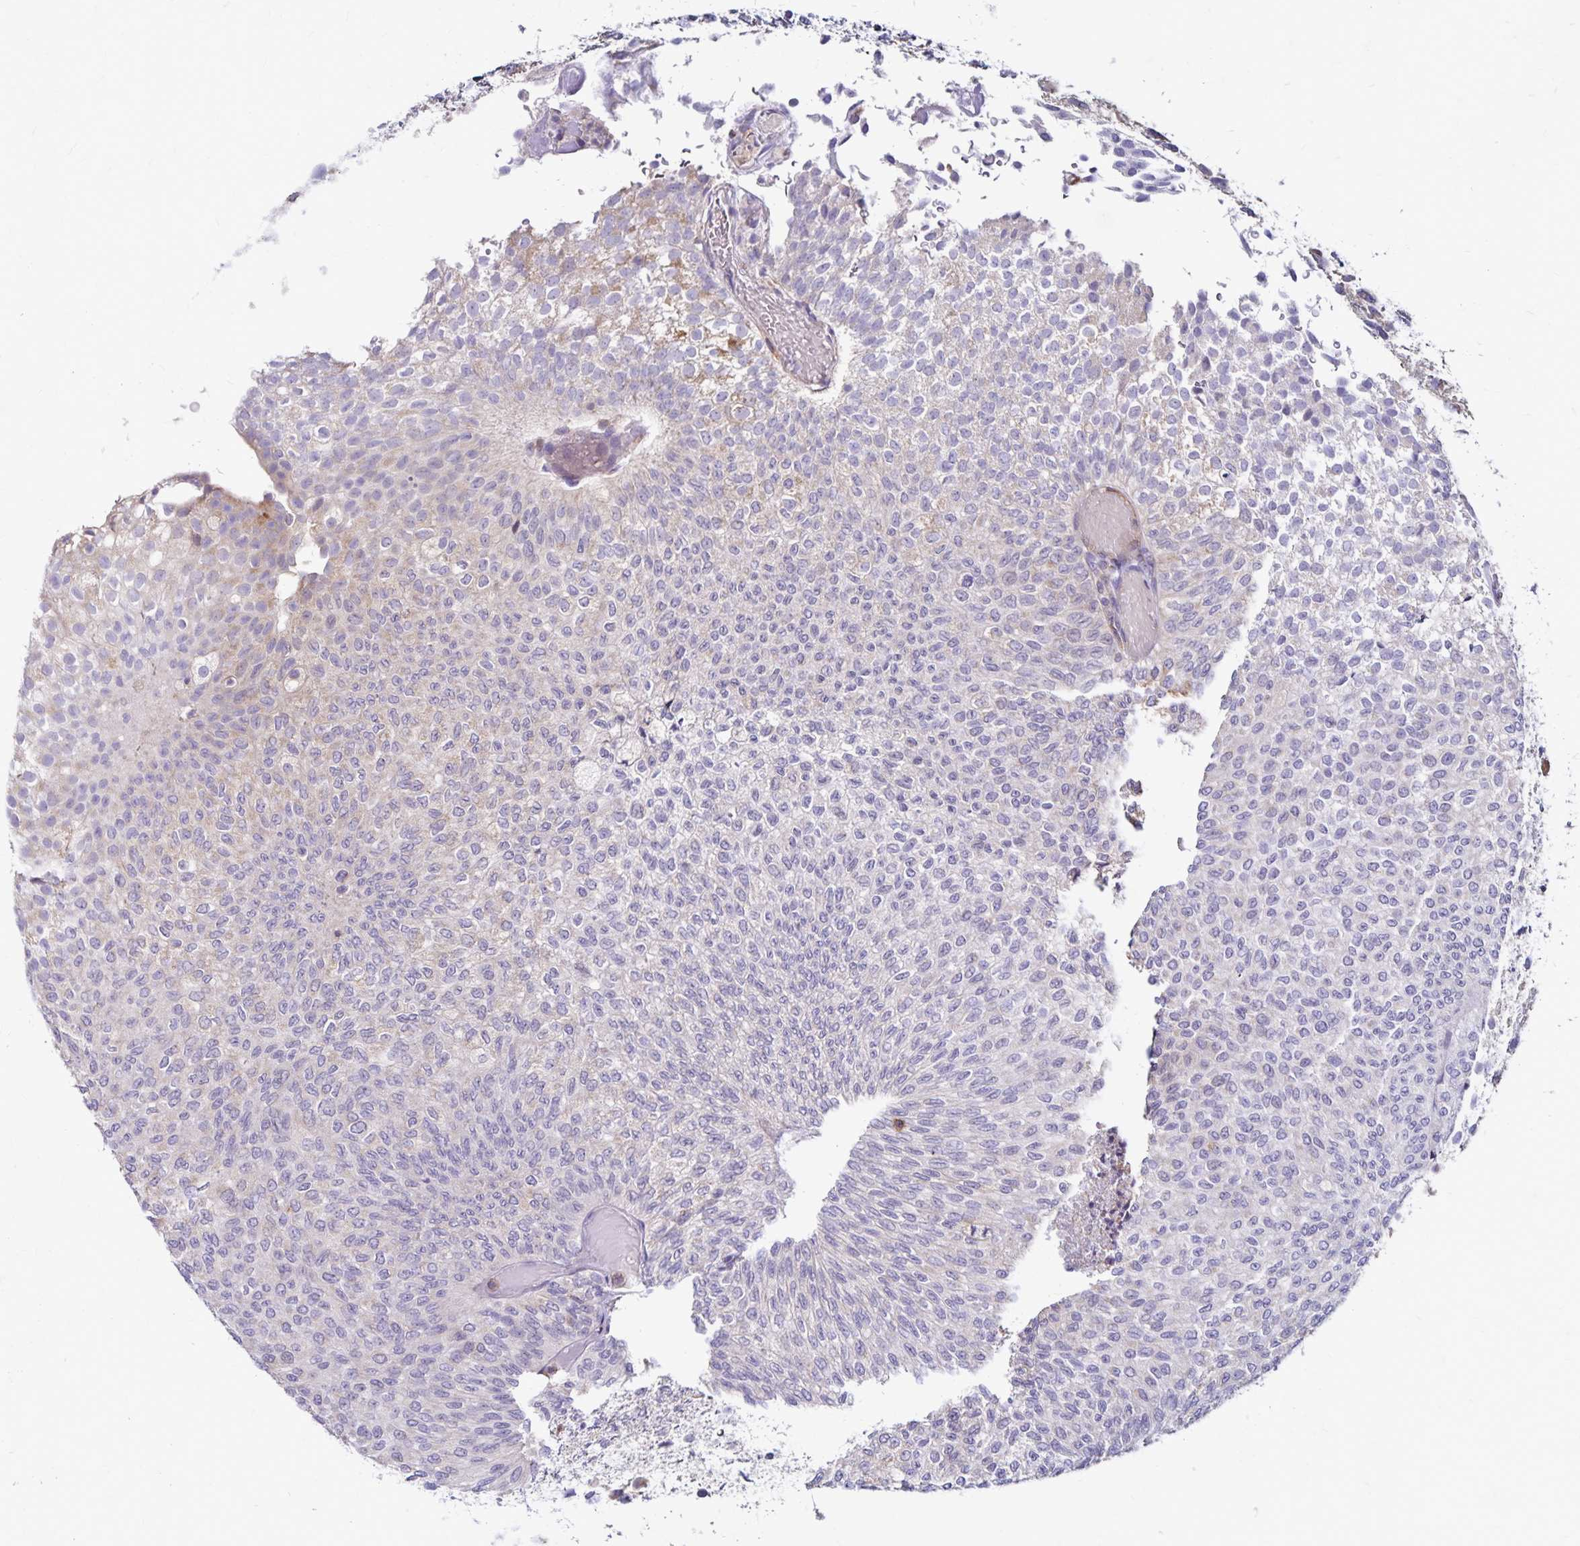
{"staining": {"intensity": "negative", "quantity": "none", "location": "none"}, "tissue": "urothelial cancer", "cell_type": "Tumor cells", "image_type": "cancer", "snomed": [{"axis": "morphology", "description": "Urothelial carcinoma, Low grade"}, {"axis": "topography", "description": "Urinary bladder"}], "caption": "Protein analysis of urothelial cancer exhibits no significant expression in tumor cells.", "gene": "NAGPA", "patient": {"sex": "male", "age": 78}}